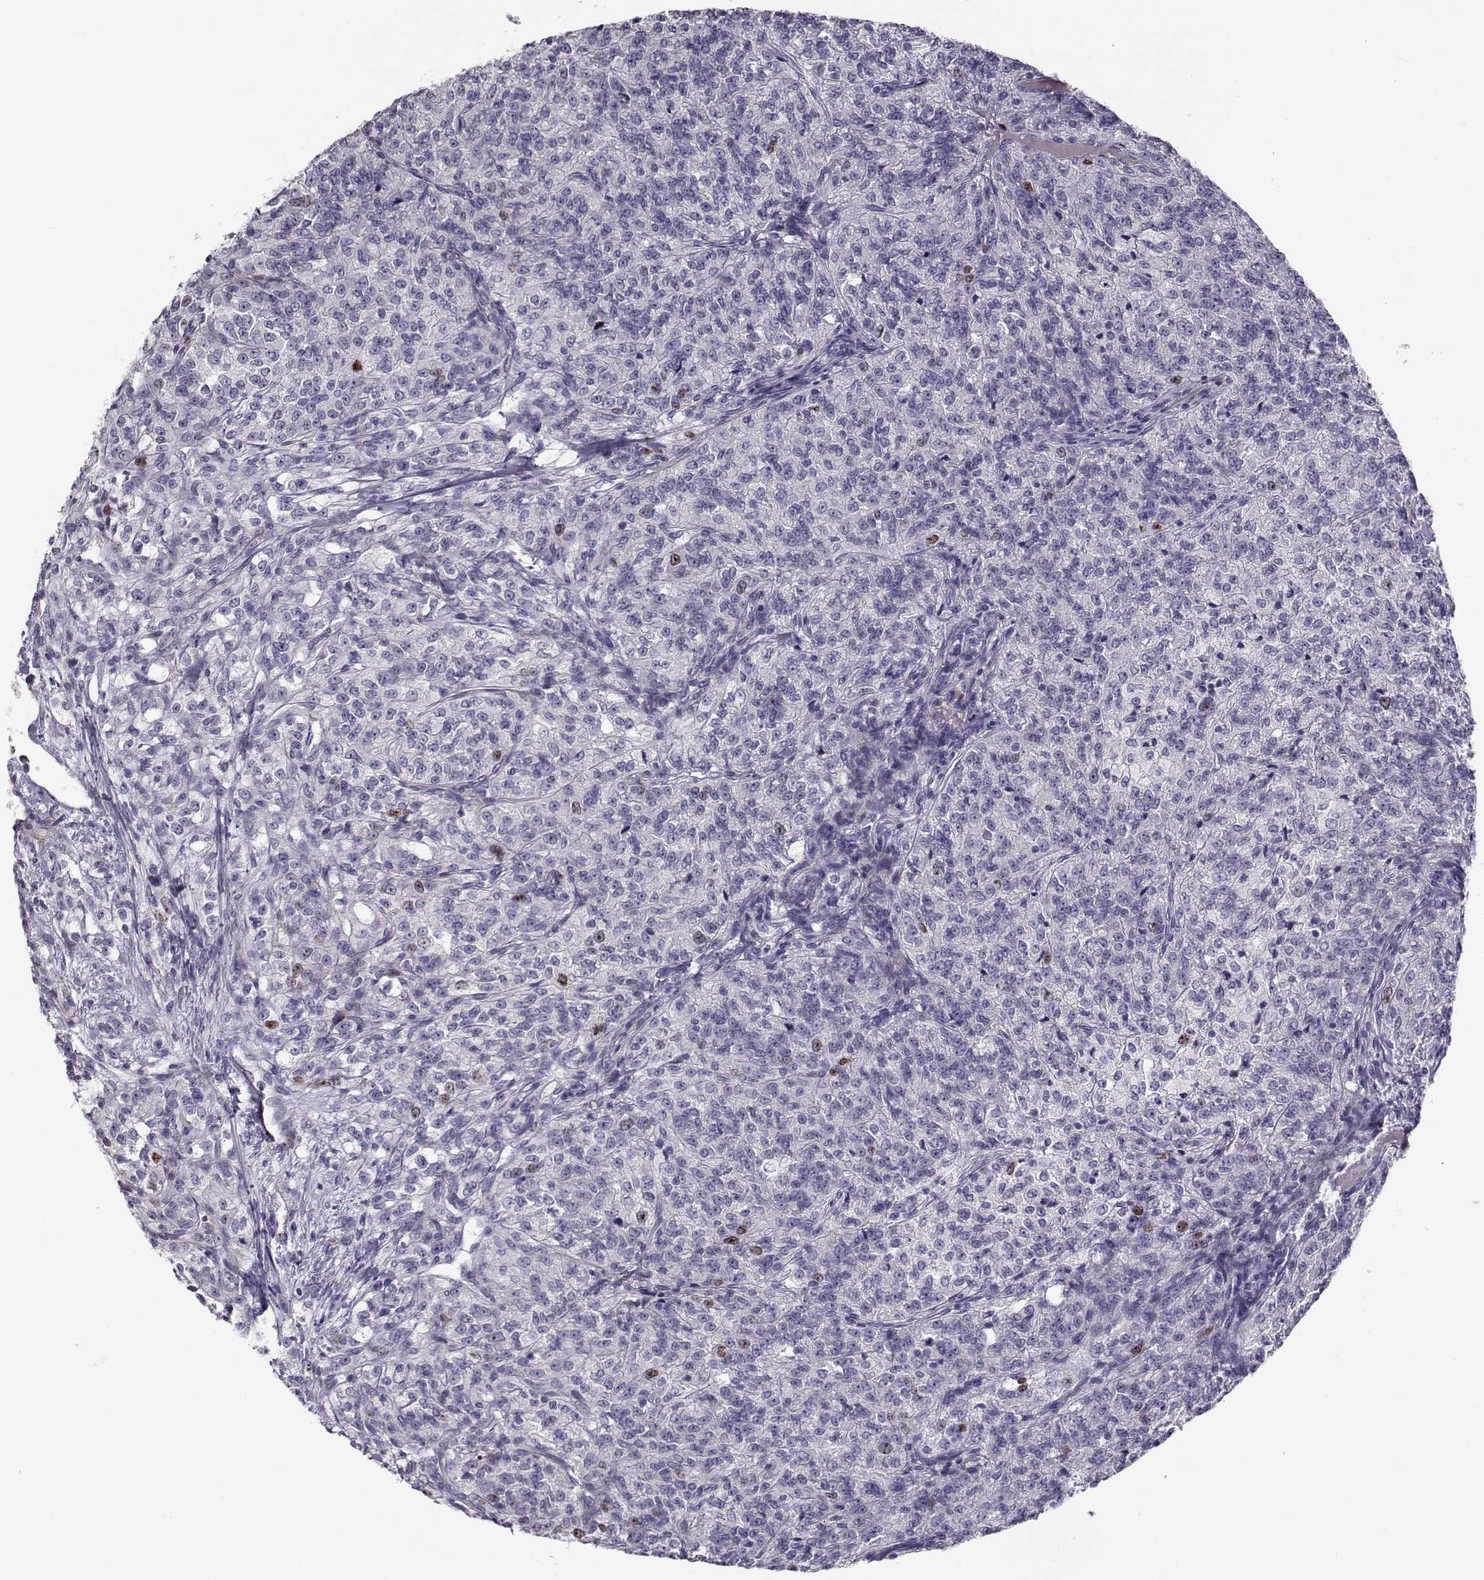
{"staining": {"intensity": "negative", "quantity": "none", "location": "none"}, "tissue": "renal cancer", "cell_type": "Tumor cells", "image_type": "cancer", "snomed": [{"axis": "morphology", "description": "Adenocarcinoma, NOS"}, {"axis": "topography", "description": "Kidney"}], "caption": "The histopathology image reveals no significant staining in tumor cells of renal cancer (adenocarcinoma).", "gene": "NPW", "patient": {"sex": "female", "age": 63}}